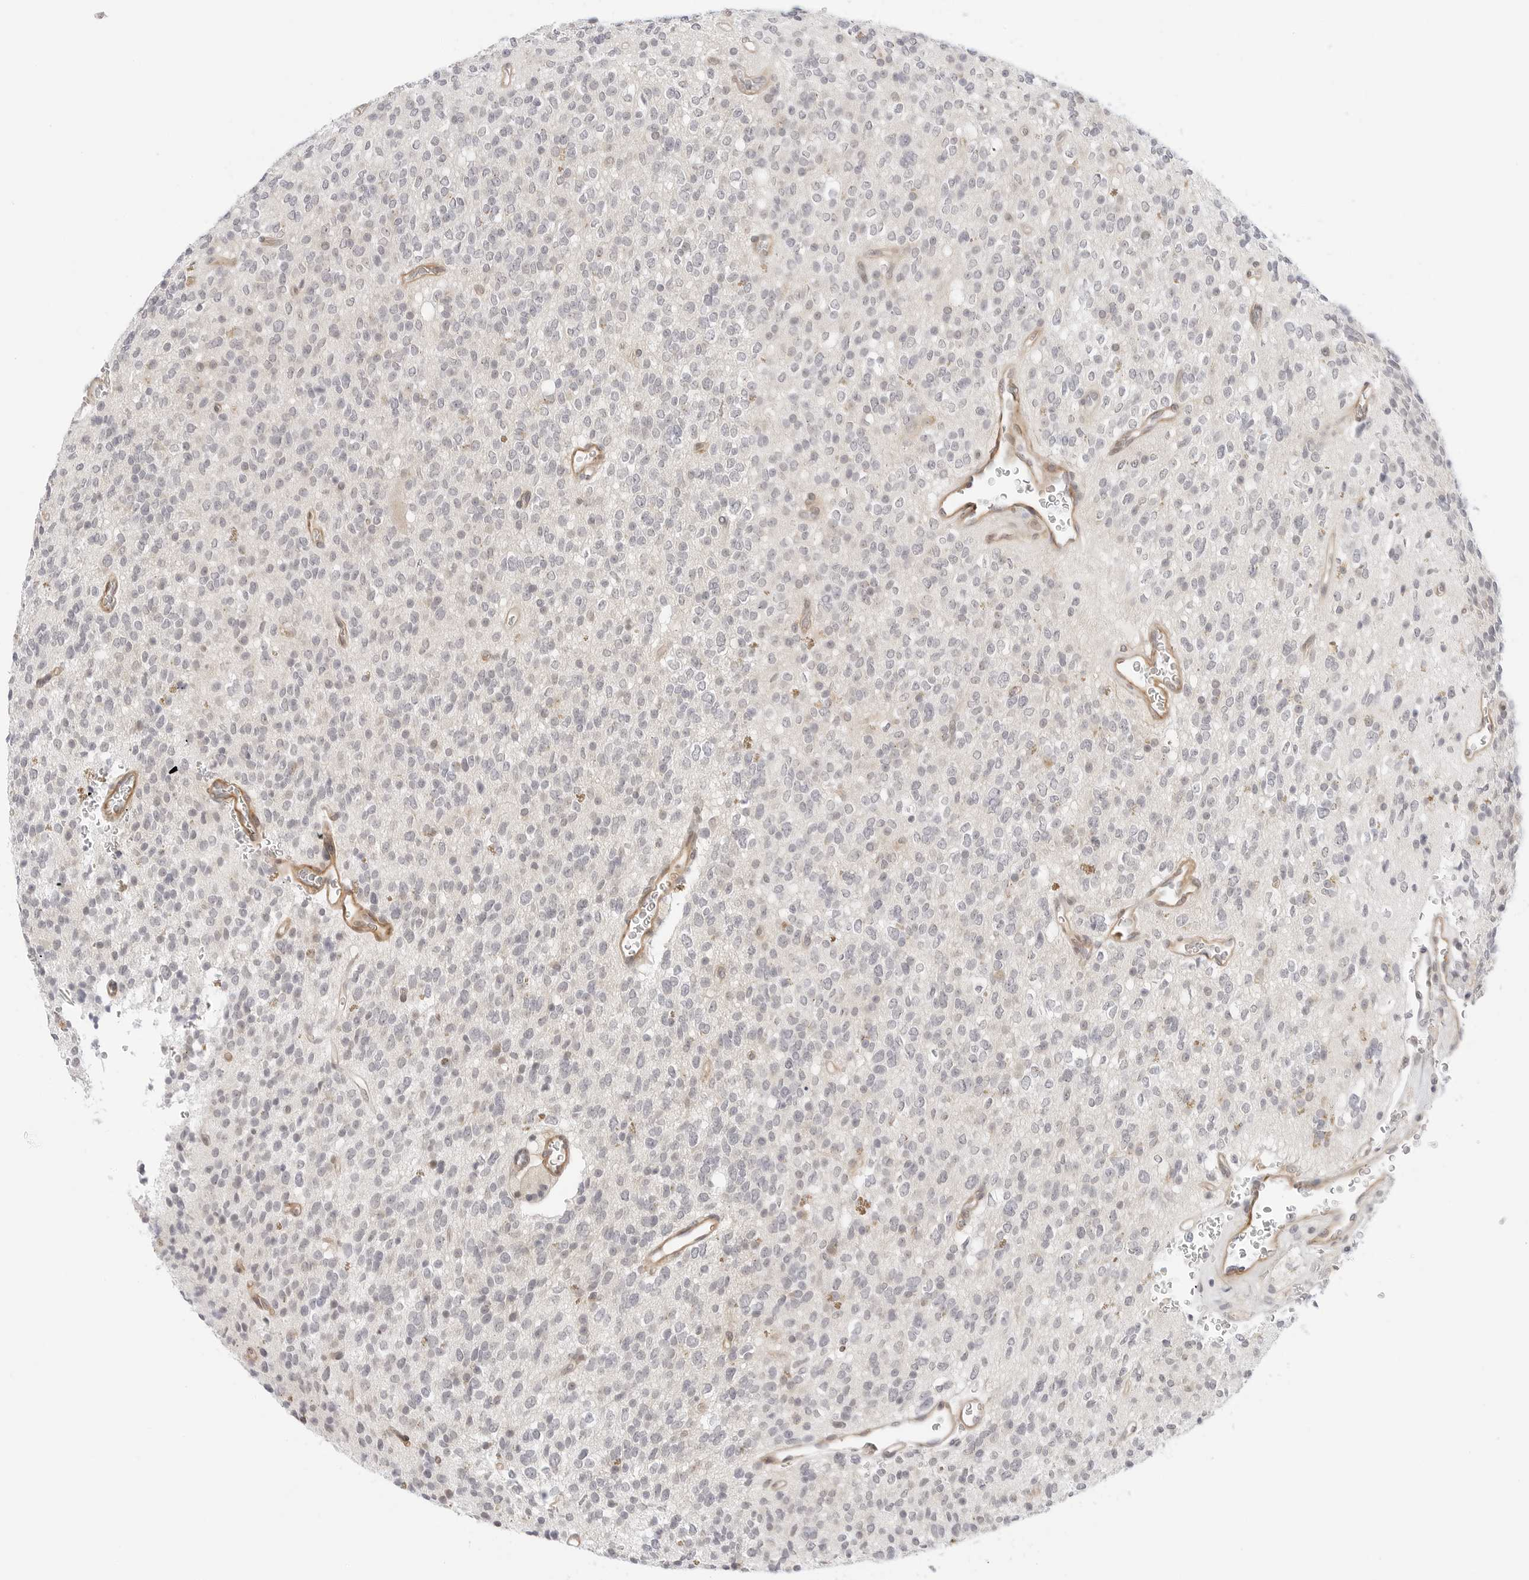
{"staining": {"intensity": "negative", "quantity": "none", "location": "none"}, "tissue": "glioma", "cell_type": "Tumor cells", "image_type": "cancer", "snomed": [{"axis": "morphology", "description": "Glioma, malignant, High grade"}, {"axis": "topography", "description": "Brain"}], "caption": "A high-resolution image shows immunohistochemistry (IHC) staining of malignant high-grade glioma, which demonstrates no significant staining in tumor cells.", "gene": "TCP1", "patient": {"sex": "male", "age": 34}}